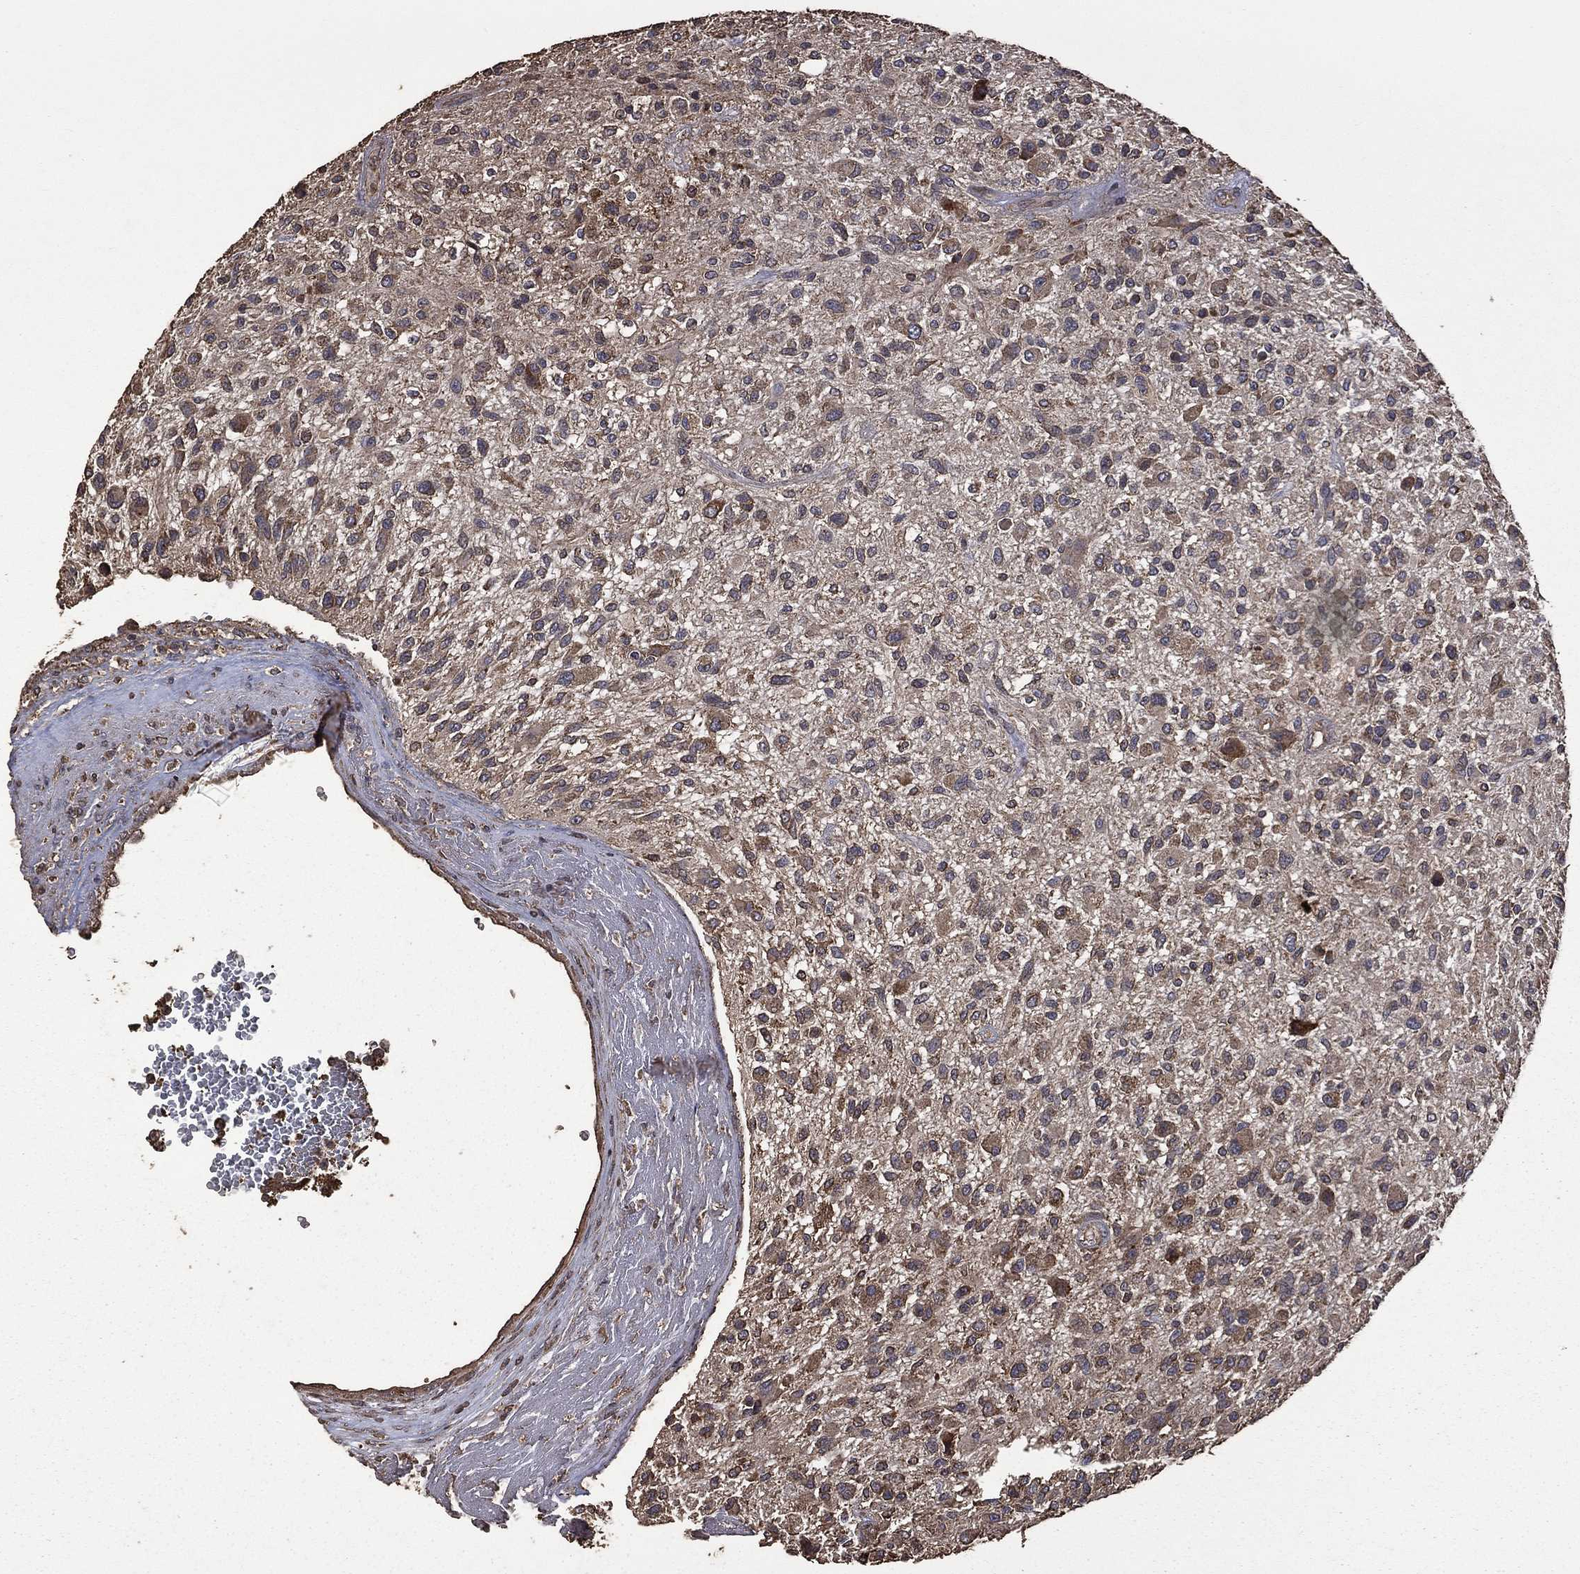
{"staining": {"intensity": "moderate", "quantity": "<25%", "location": "cytoplasmic/membranous"}, "tissue": "glioma", "cell_type": "Tumor cells", "image_type": "cancer", "snomed": [{"axis": "morphology", "description": "Glioma, malignant, High grade"}, {"axis": "topography", "description": "Brain"}], "caption": "IHC staining of glioma, which reveals low levels of moderate cytoplasmic/membranous positivity in about <25% of tumor cells indicating moderate cytoplasmic/membranous protein staining. The staining was performed using DAB (3,3'-diaminobenzidine) (brown) for protein detection and nuclei were counterstained in hematoxylin (blue).", "gene": "METTL27", "patient": {"sex": "male", "age": 47}}